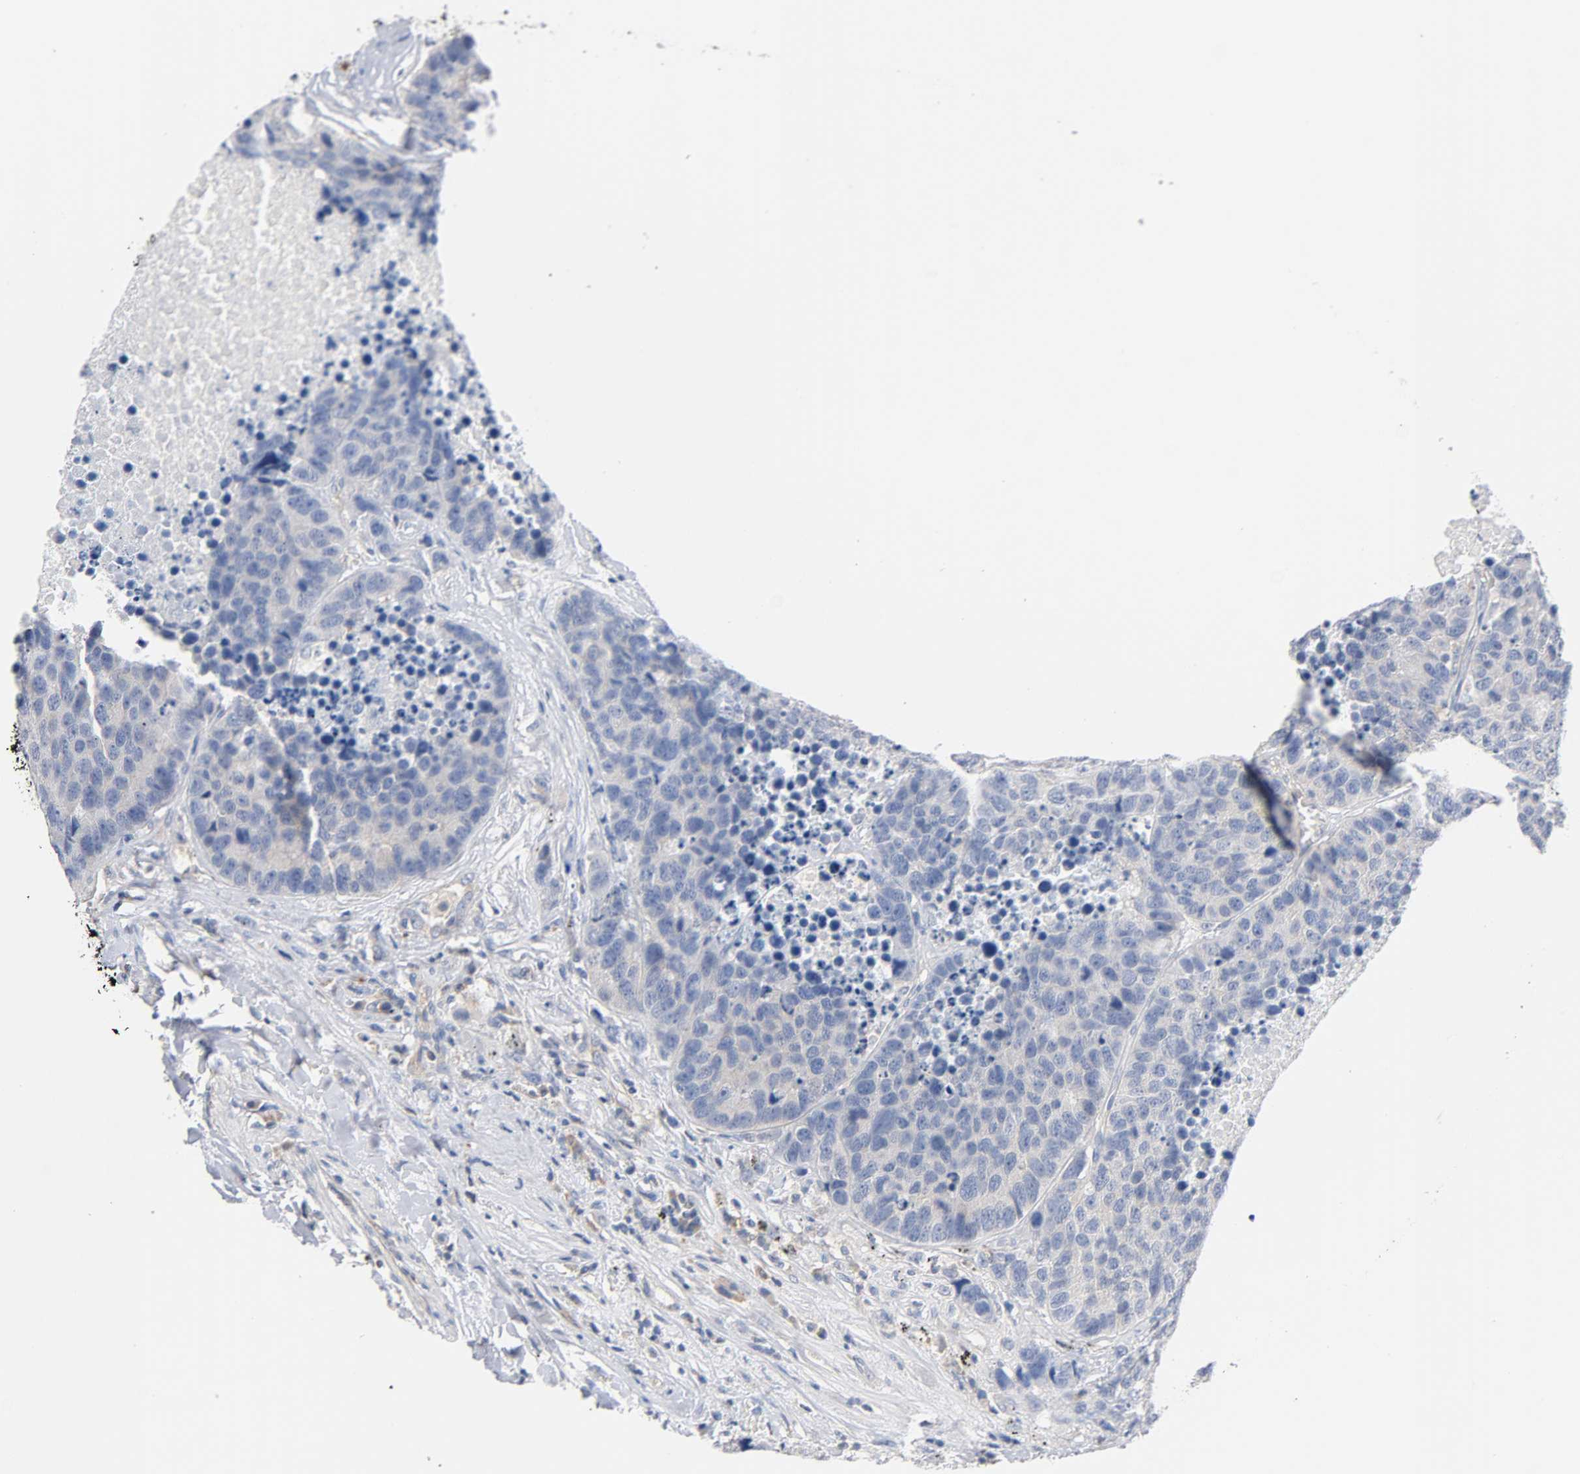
{"staining": {"intensity": "negative", "quantity": "none", "location": "none"}, "tissue": "carcinoid", "cell_type": "Tumor cells", "image_type": "cancer", "snomed": [{"axis": "morphology", "description": "Carcinoid, malignant, NOS"}, {"axis": "topography", "description": "Lung"}], "caption": "DAB immunohistochemical staining of human malignant carcinoid reveals no significant positivity in tumor cells.", "gene": "MALT1", "patient": {"sex": "male", "age": 60}}